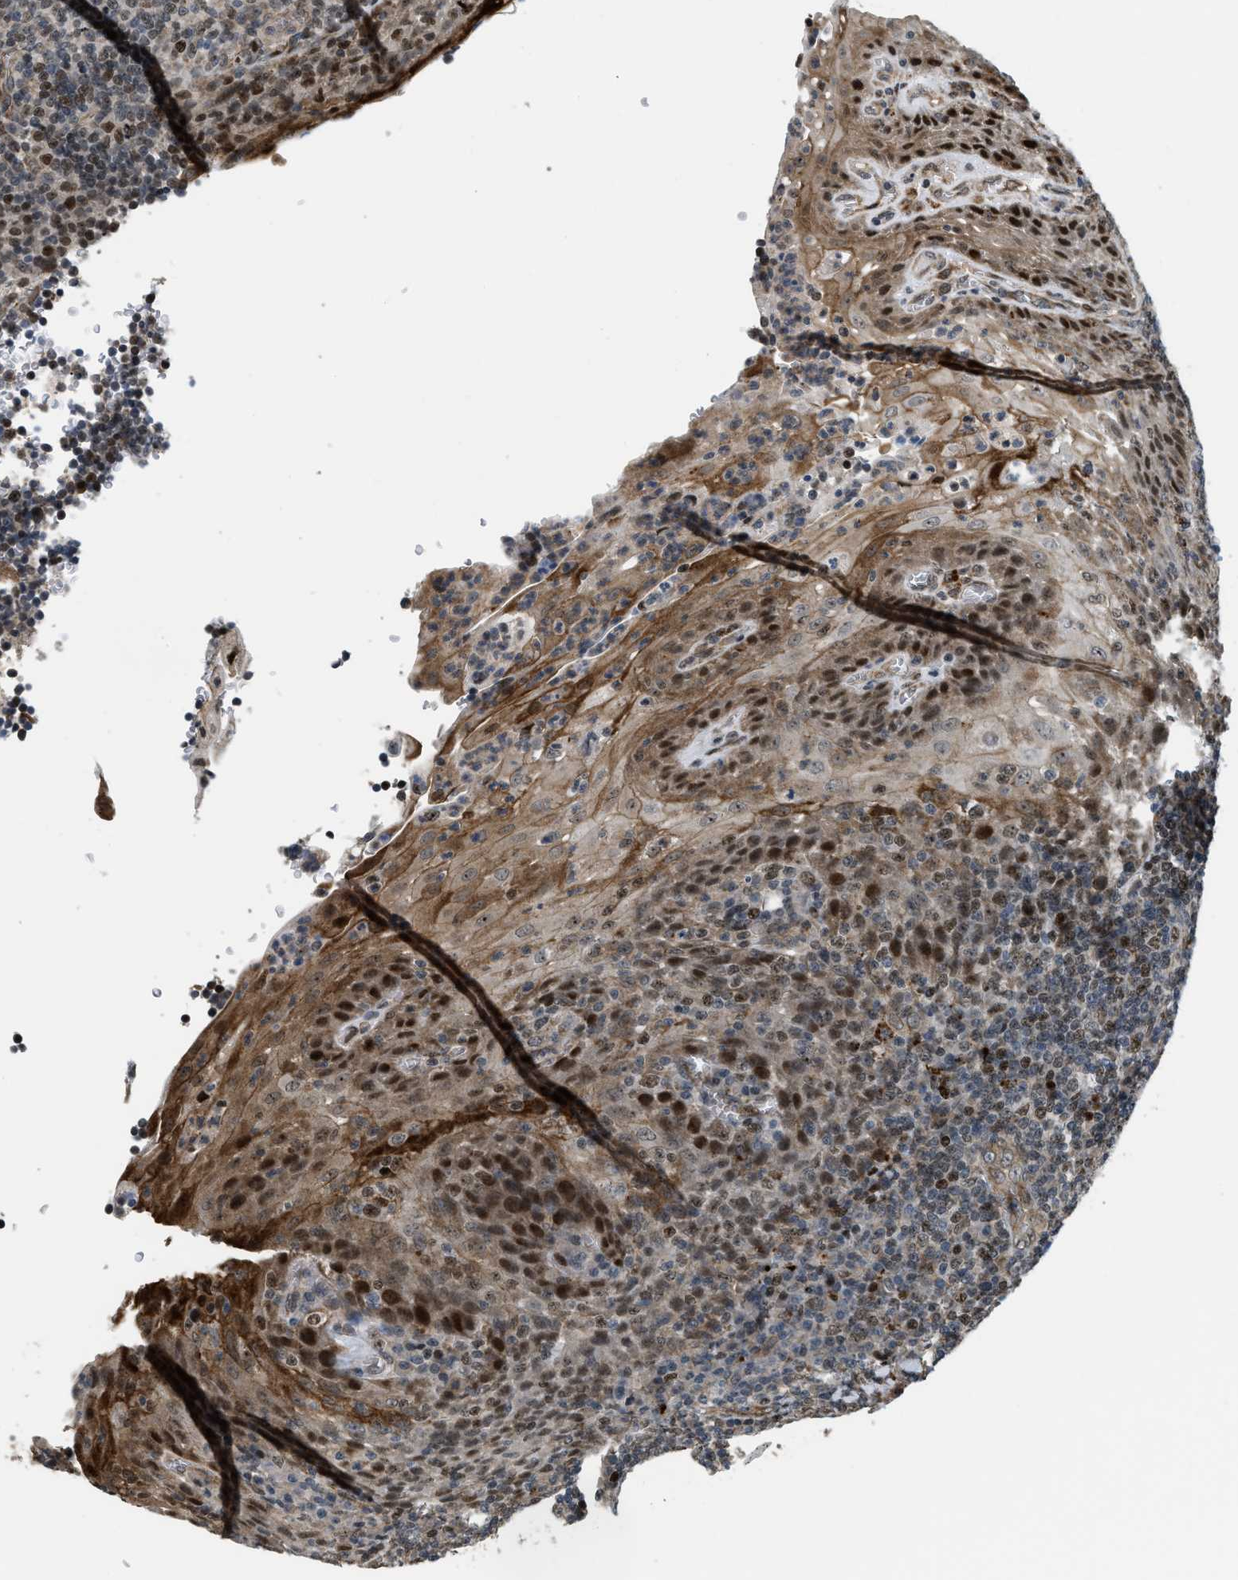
{"staining": {"intensity": "moderate", "quantity": "25%-75%", "location": "nuclear"}, "tissue": "tonsil", "cell_type": "Germinal center cells", "image_type": "normal", "snomed": [{"axis": "morphology", "description": "Normal tissue, NOS"}, {"axis": "topography", "description": "Tonsil"}], "caption": "Tonsil stained with immunohistochemistry displays moderate nuclear expression in approximately 25%-75% of germinal center cells.", "gene": "LTA4H", "patient": {"sex": "male", "age": 37}}